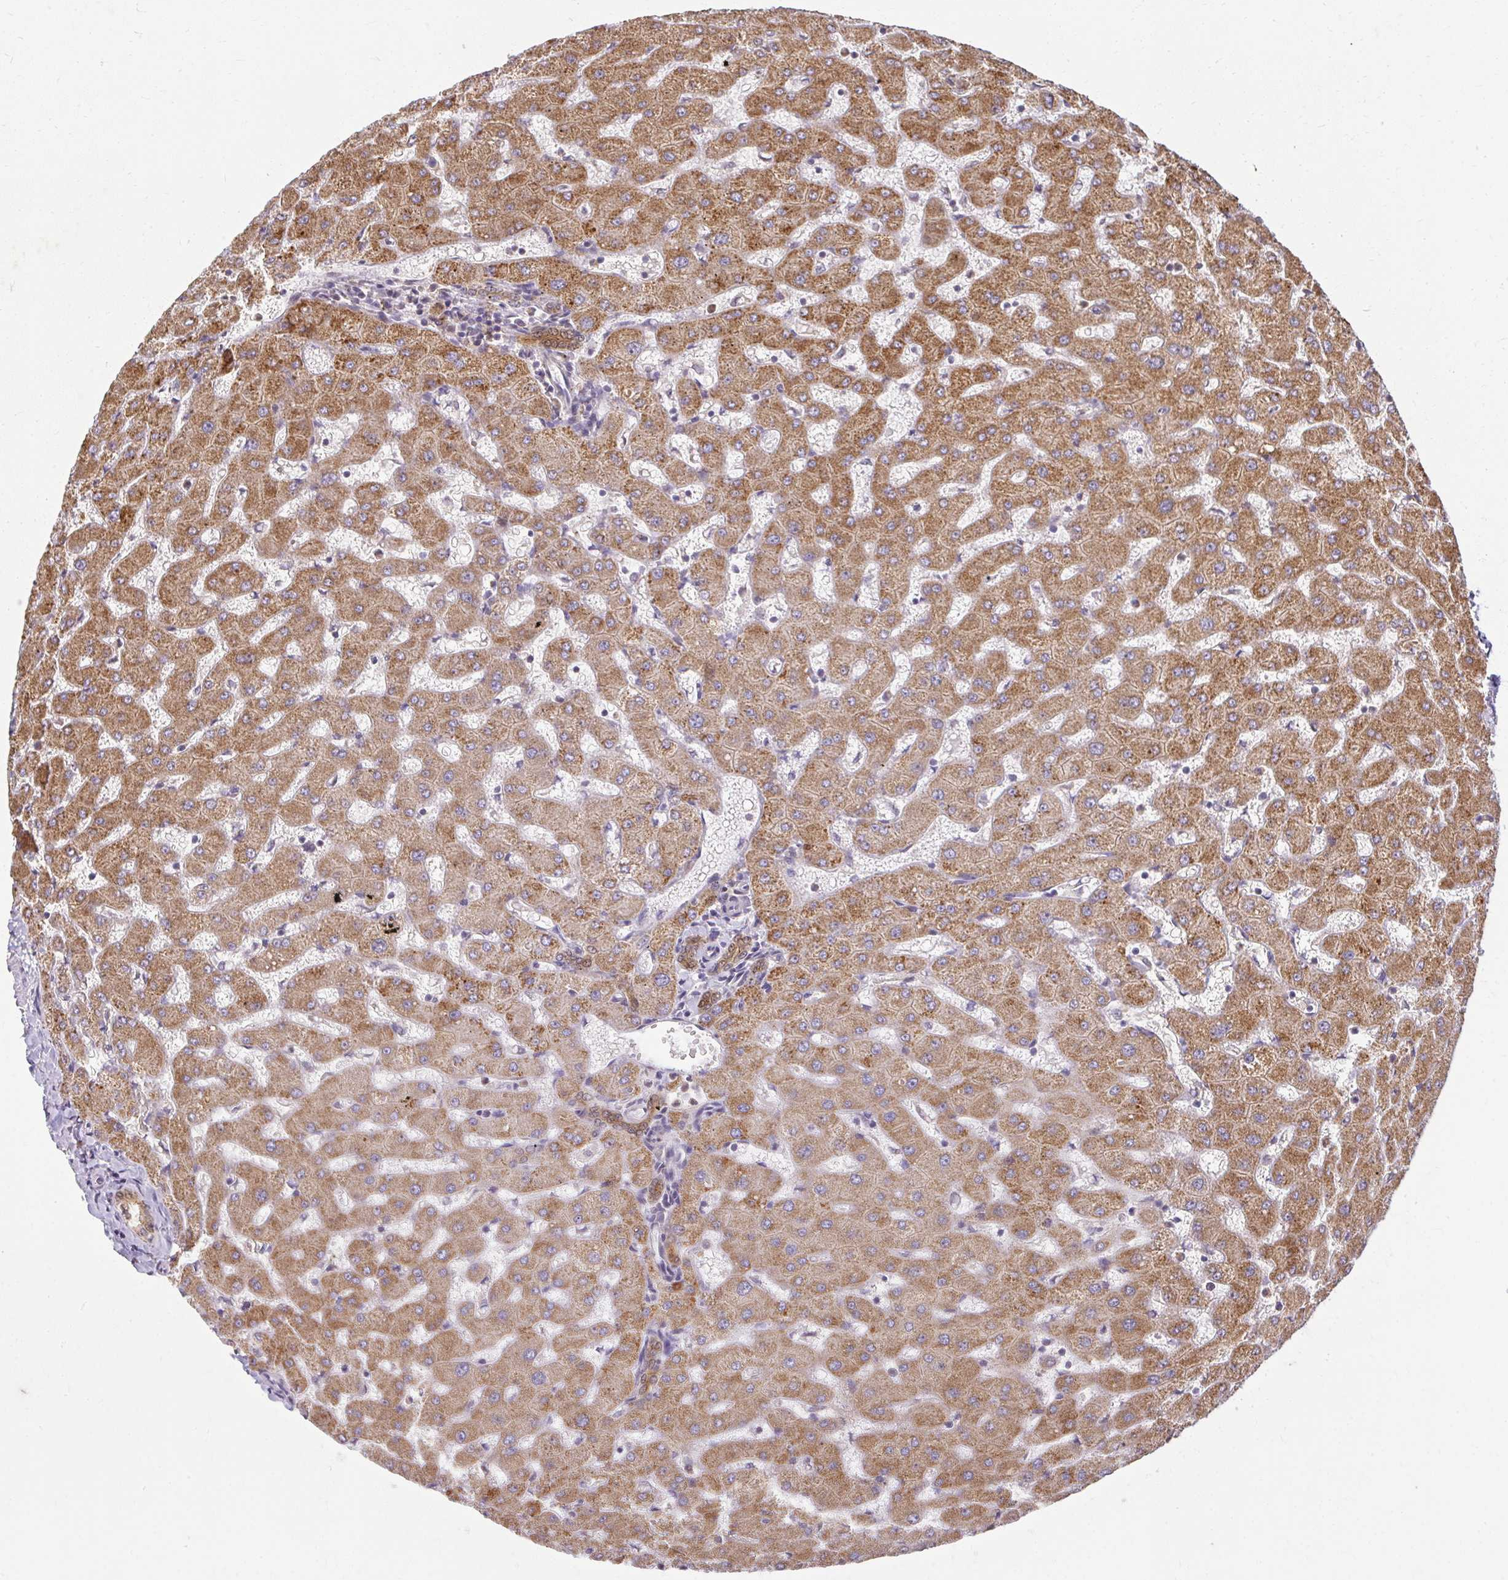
{"staining": {"intensity": "strong", "quantity": ">75%", "location": "cytoplasmic/membranous,nuclear"}, "tissue": "liver", "cell_type": "Cholangiocytes", "image_type": "normal", "snomed": [{"axis": "morphology", "description": "Normal tissue, NOS"}, {"axis": "topography", "description": "Liver"}], "caption": "Immunohistochemistry photomicrograph of normal human liver stained for a protein (brown), which shows high levels of strong cytoplasmic/membranous,nuclear expression in about >75% of cholangiocytes.", "gene": "LARS2", "patient": {"sex": "female", "age": 63}}